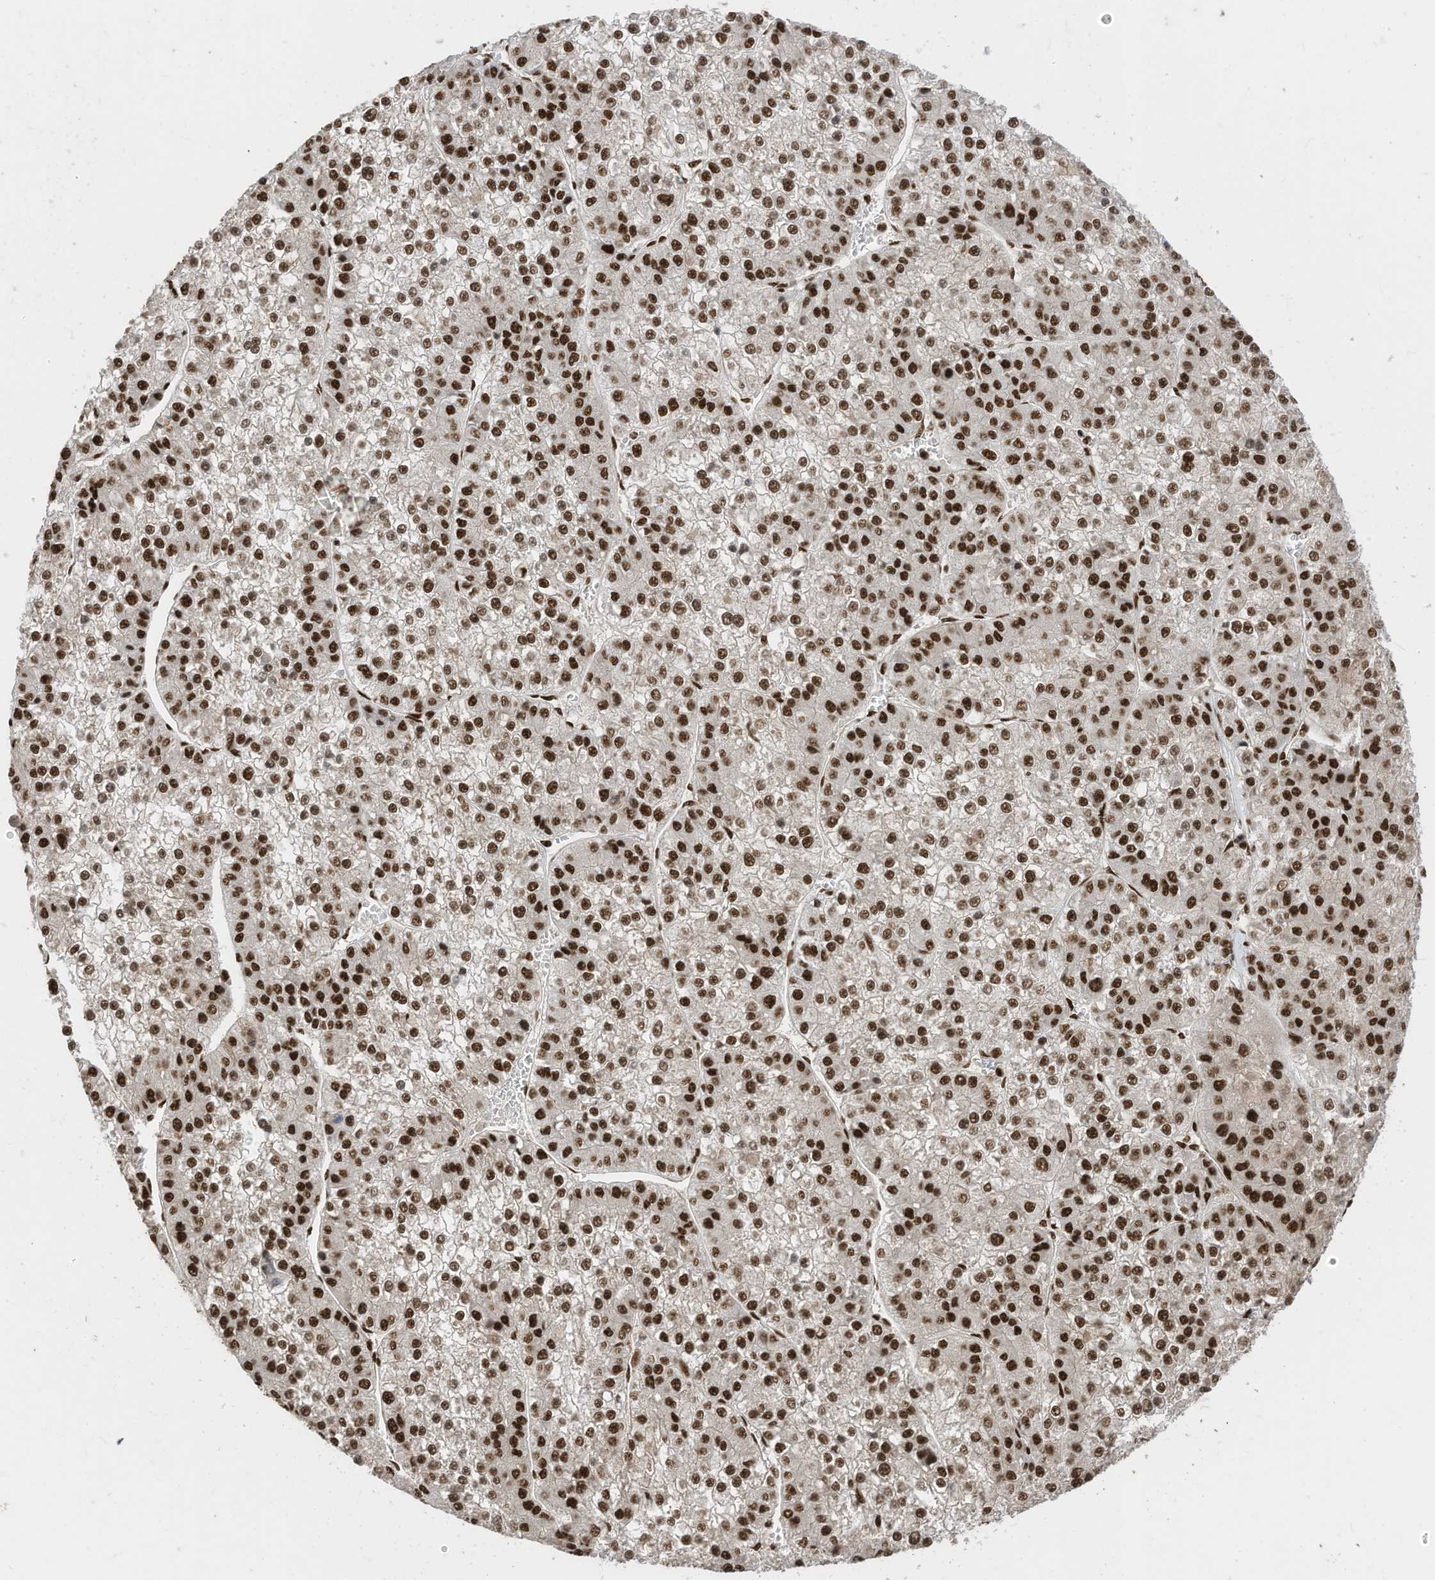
{"staining": {"intensity": "strong", "quantity": ">75%", "location": "nuclear"}, "tissue": "liver cancer", "cell_type": "Tumor cells", "image_type": "cancer", "snomed": [{"axis": "morphology", "description": "Carcinoma, Hepatocellular, NOS"}, {"axis": "topography", "description": "Liver"}], "caption": "This is an image of IHC staining of hepatocellular carcinoma (liver), which shows strong staining in the nuclear of tumor cells.", "gene": "SF3A3", "patient": {"sex": "female", "age": 73}}